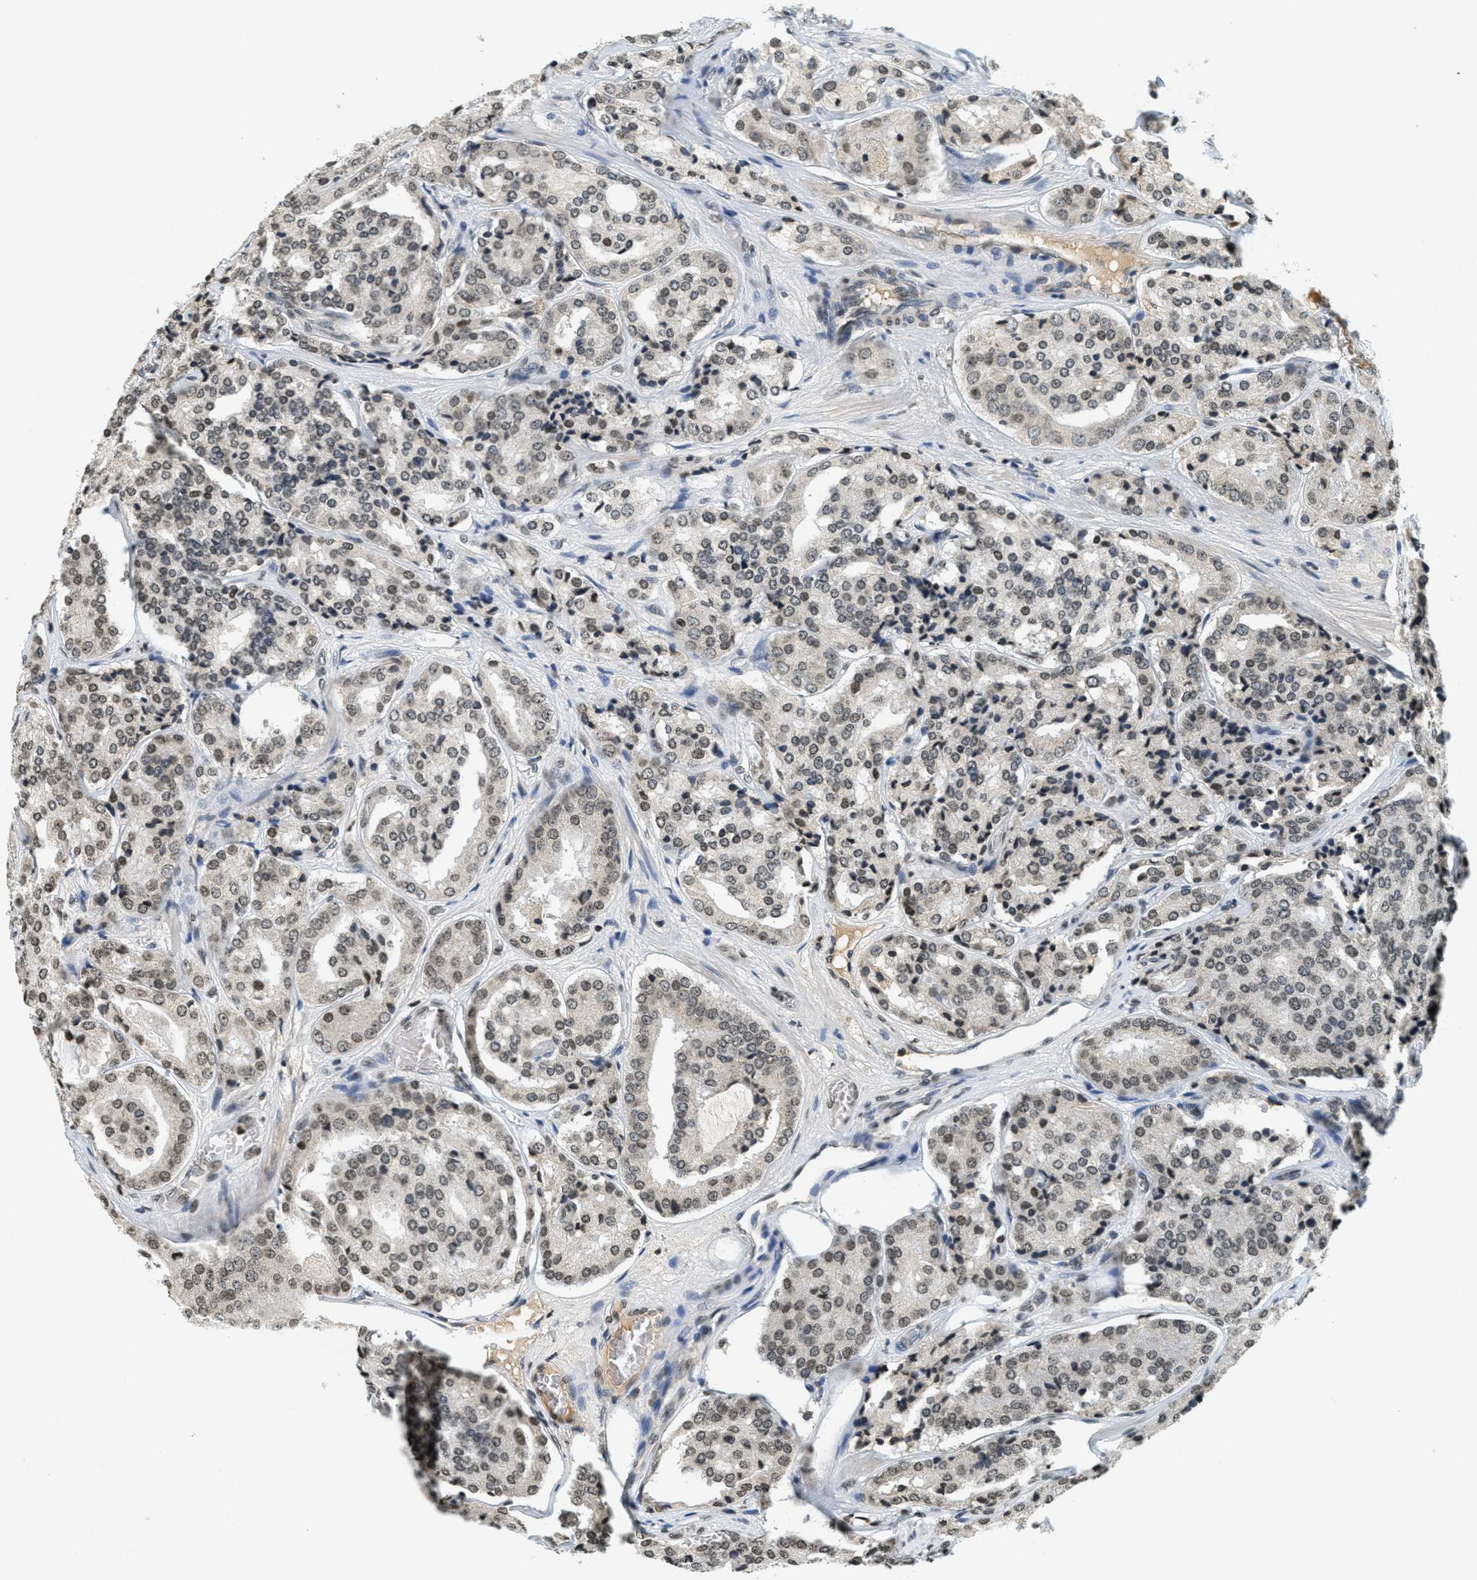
{"staining": {"intensity": "moderate", "quantity": ">75%", "location": "nuclear"}, "tissue": "prostate cancer", "cell_type": "Tumor cells", "image_type": "cancer", "snomed": [{"axis": "morphology", "description": "Adenocarcinoma, High grade"}, {"axis": "topography", "description": "Prostate"}], "caption": "Protein expression analysis of prostate cancer reveals moderate nuclear expression in approximately >75% of tumor cells.", "gene": "LDB2", "patient": {"sex": "male", "age": 65}}